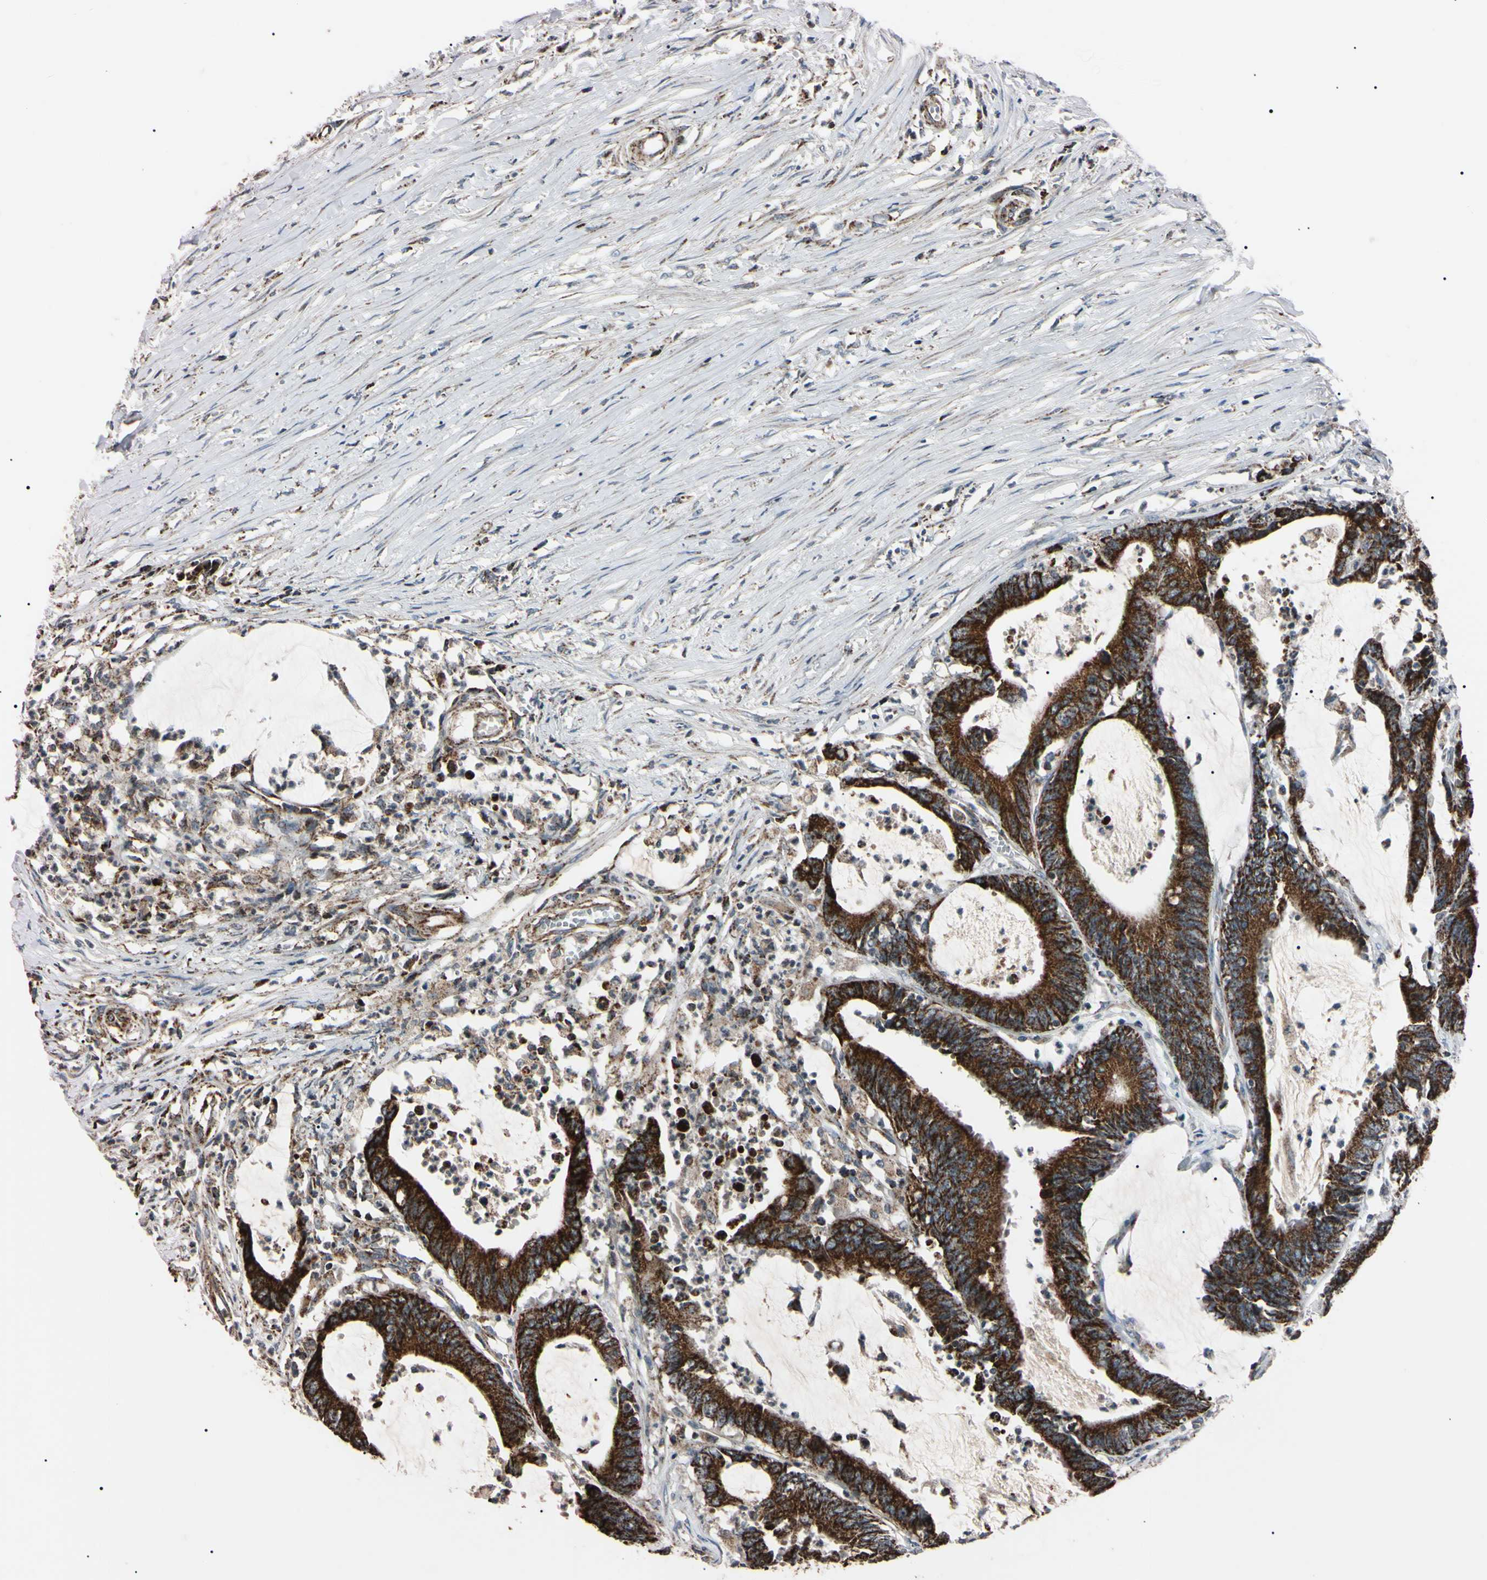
{"staining": {"intensity": "strong", "quantity": ">75%", "location": "cytoplasmic/membranous"}, "tissue": "colorectal cancer", "cell_type": "Tumor cells", "image_type": "cancer", "snomed": [{"axis": "morphology", "description": "Adenocarcinoma, NOS"}, {"axis": "topography", "description": "Rectum"}], "caption": "Protein staining of adenocarcinoma (colorectal) tissue shows strong cytoplasmic/membranous positivity in approximately >75% of tumor cells.", "gene": "TNFRSF1A", "patient": {"sex": "female", "age": 66}}